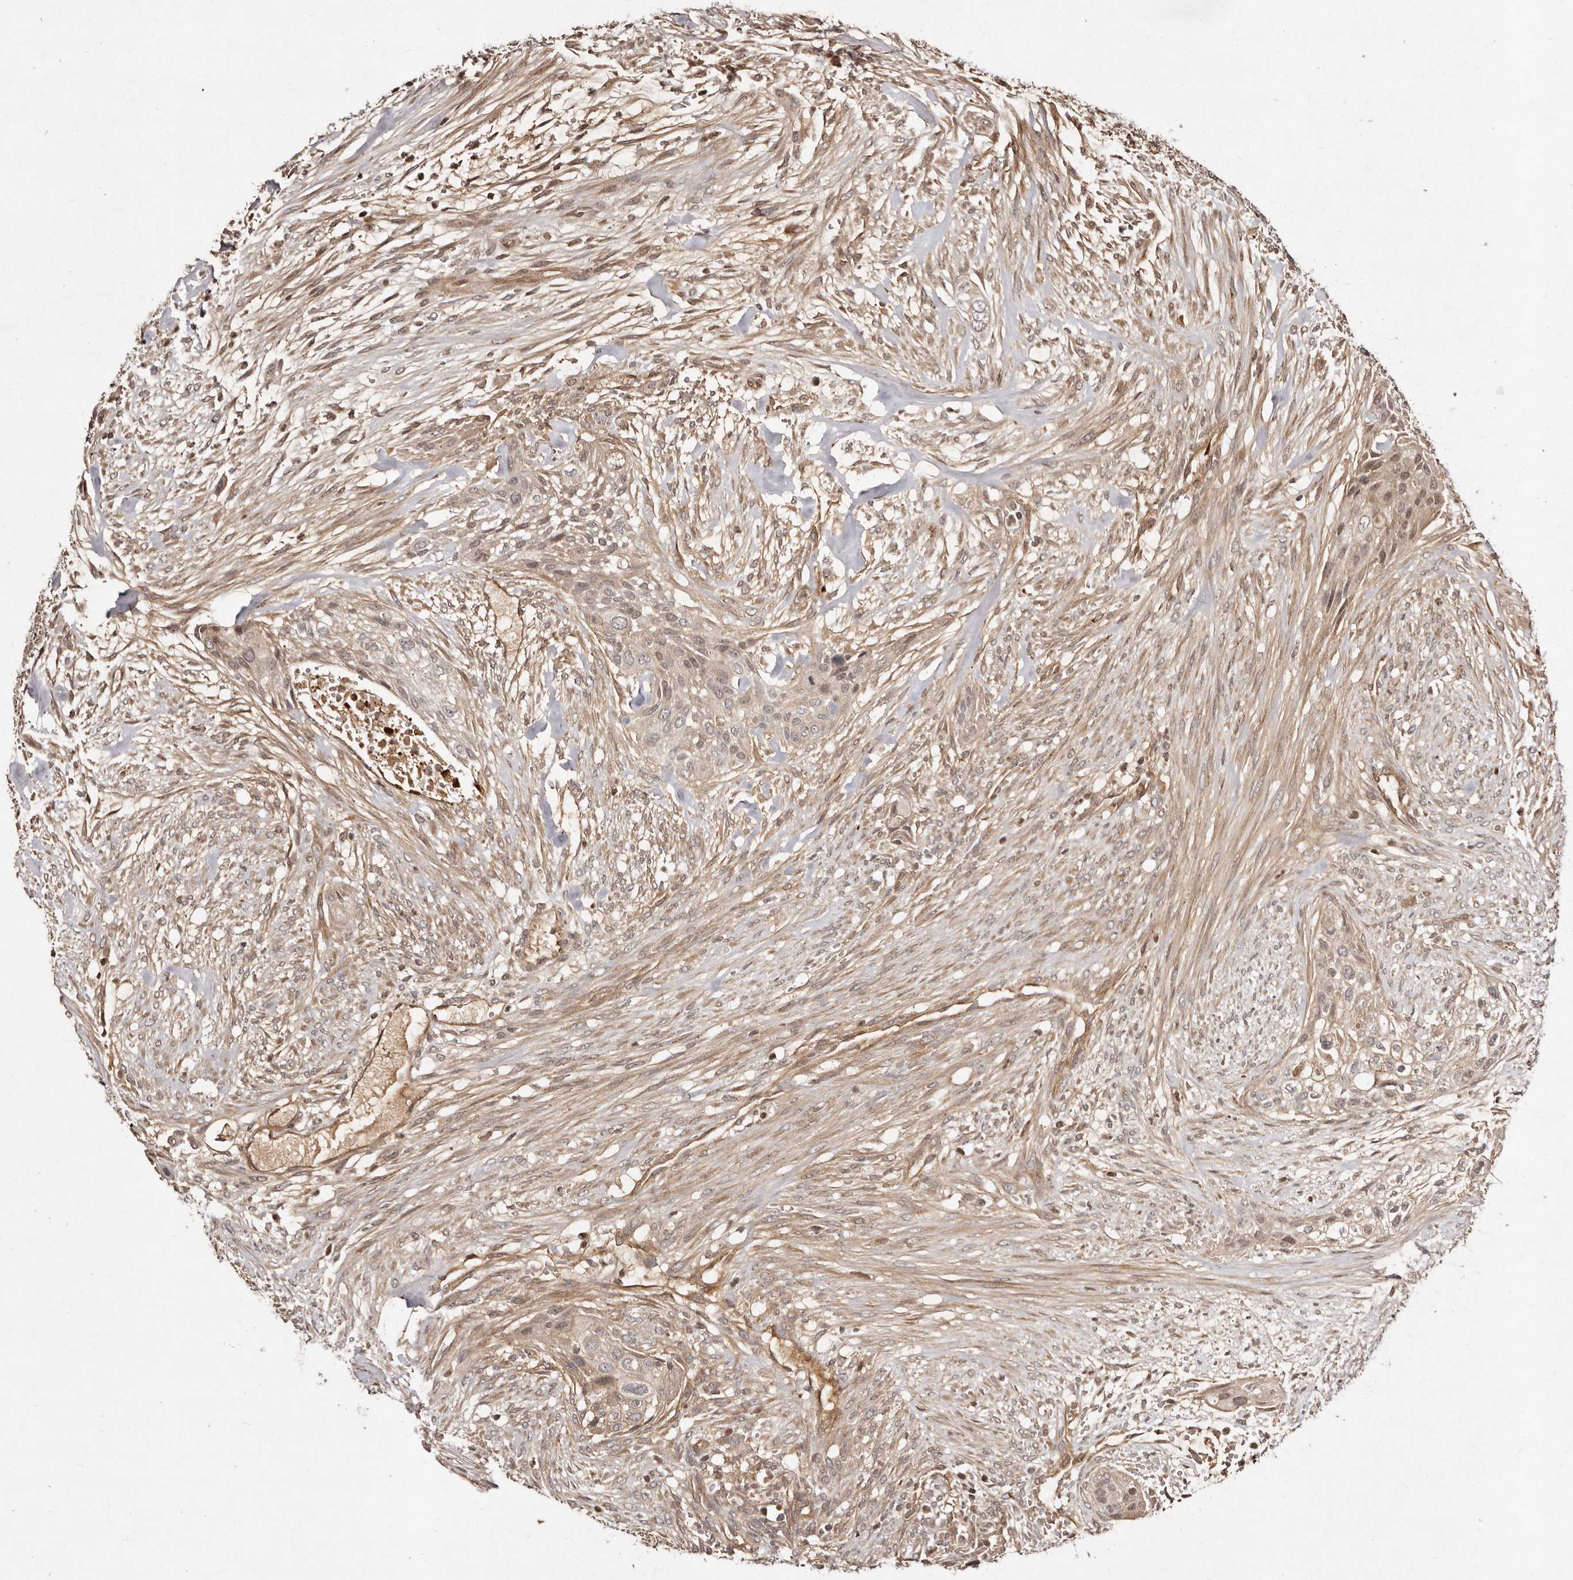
{"staining": {"intensity": "weak", "quantity": ">75%", "location": "cytoplasmic/membranous,nuclear"}, "tissue": "urothelial cancer", "cell_type": "Tumor cells", "image_type": "cancer", "snomed": [{"axis": "morphology", "description": "Urothelial carcinoma, High grade"}, {"axis": "topography", "description": "Urinary bladder"}], "caption": "Urothelial carcinoma (high-grade) stained for a protein (brown) exhibits weak cytoplasmic/membranous and nuclear positive positivity in about >75% of tumor cells.", "gene": "LCORL", "patient": {"sex": "male", "age": 35}}